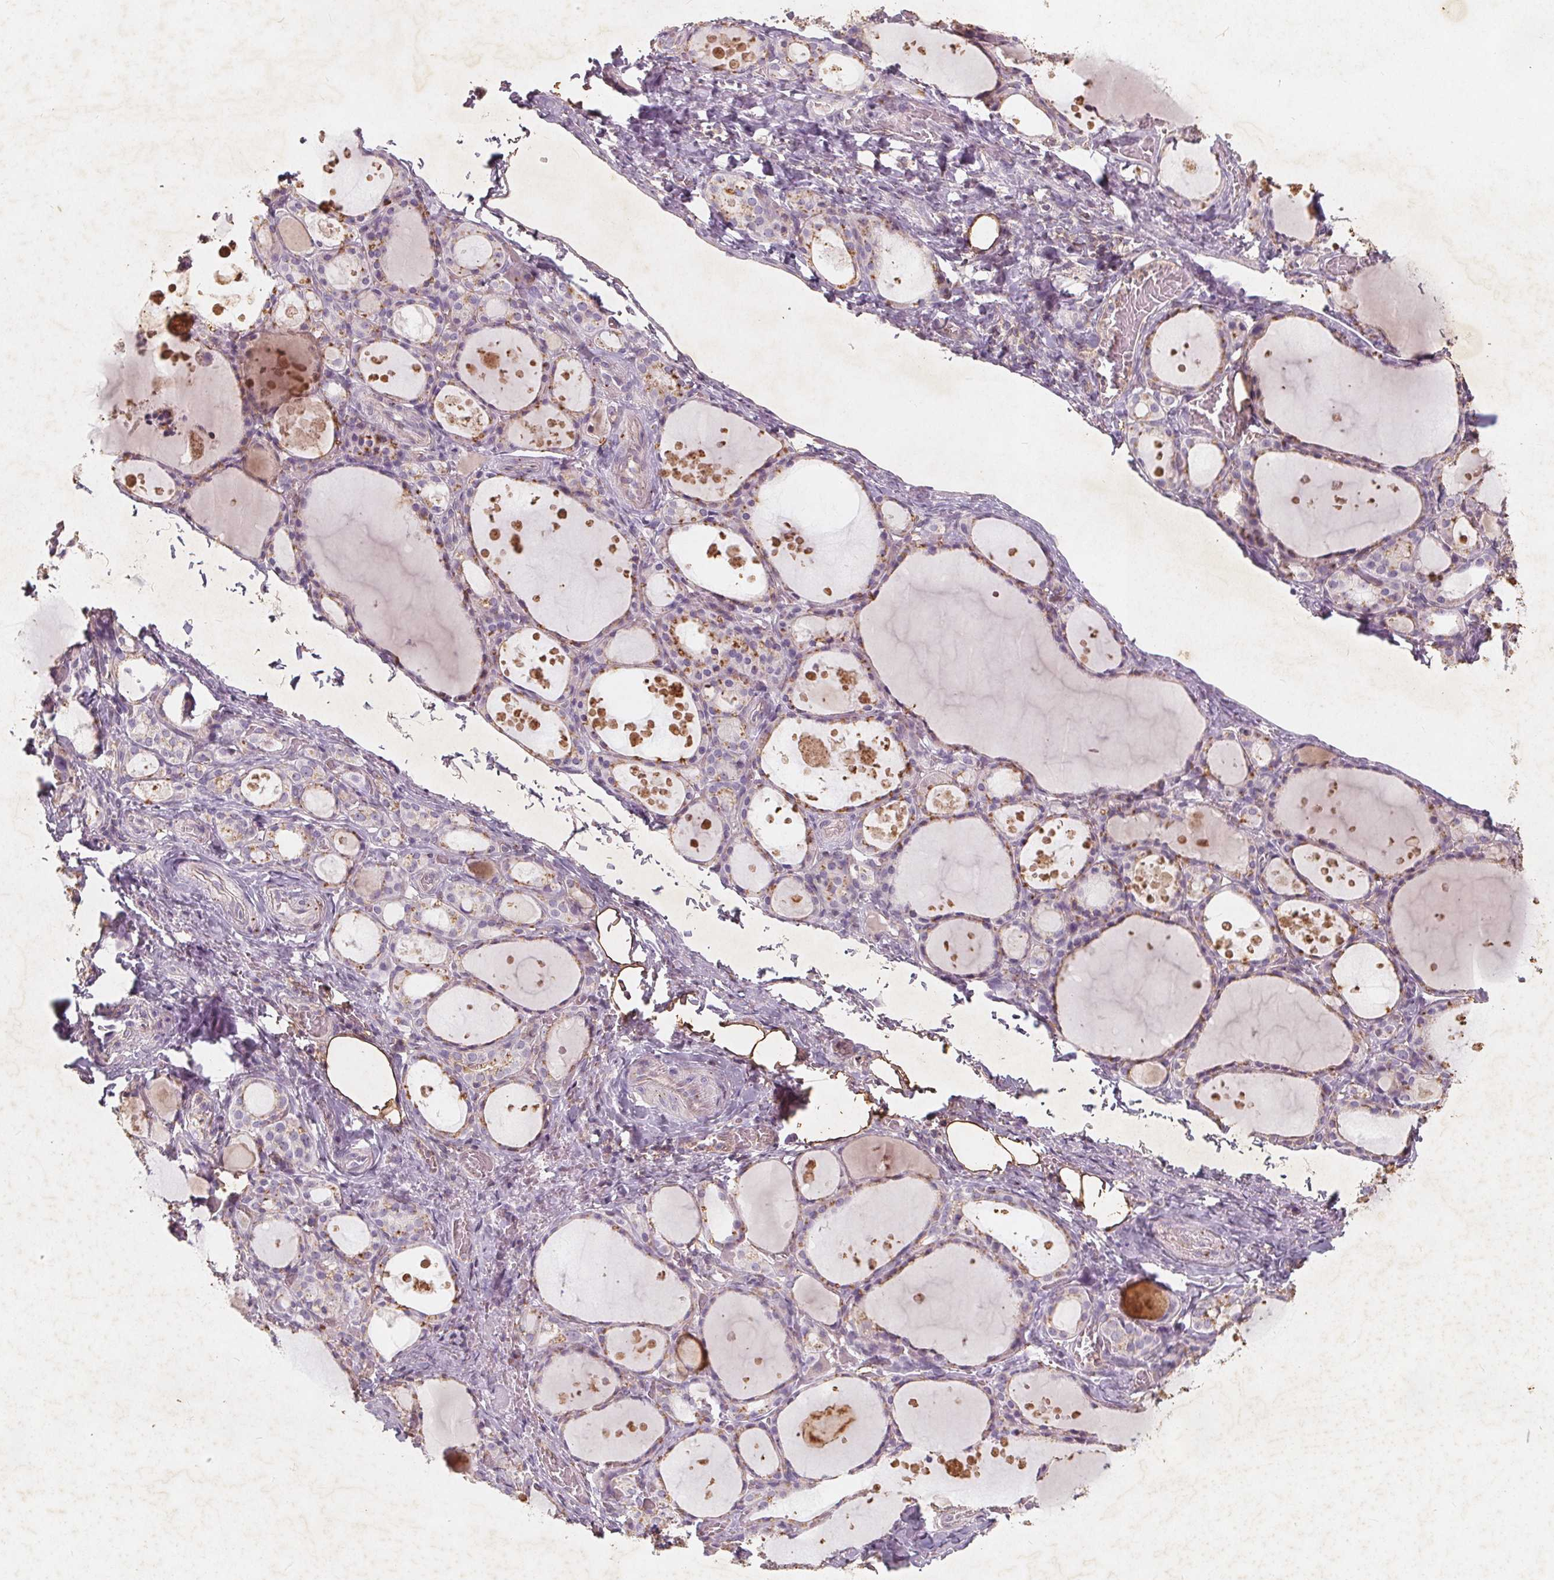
{"staining": {"intensity": "negative", "quantity": "none", "location": "none"}, "tissue": "thyroid gland", "cell_type": "Glandular cells", "image_type": "normal", "snomed": [{"axis": "morphology", "description": "Normal tissue, NOS"}, {"axis": "topography", "description": "Thyroid gland"}], "caption": "DAB immunohistochemical staining of benign human thyroid gland exhibits no significant expression in glandular cells. (Stains: DAB (3,3'-diaminobenzidine) IHC with hematoxylin counter stain, Microscopy: brightfield microscopy at high magnification).", "gene": "C19orf84", "patient": {"sex": "male", "age": 68}}